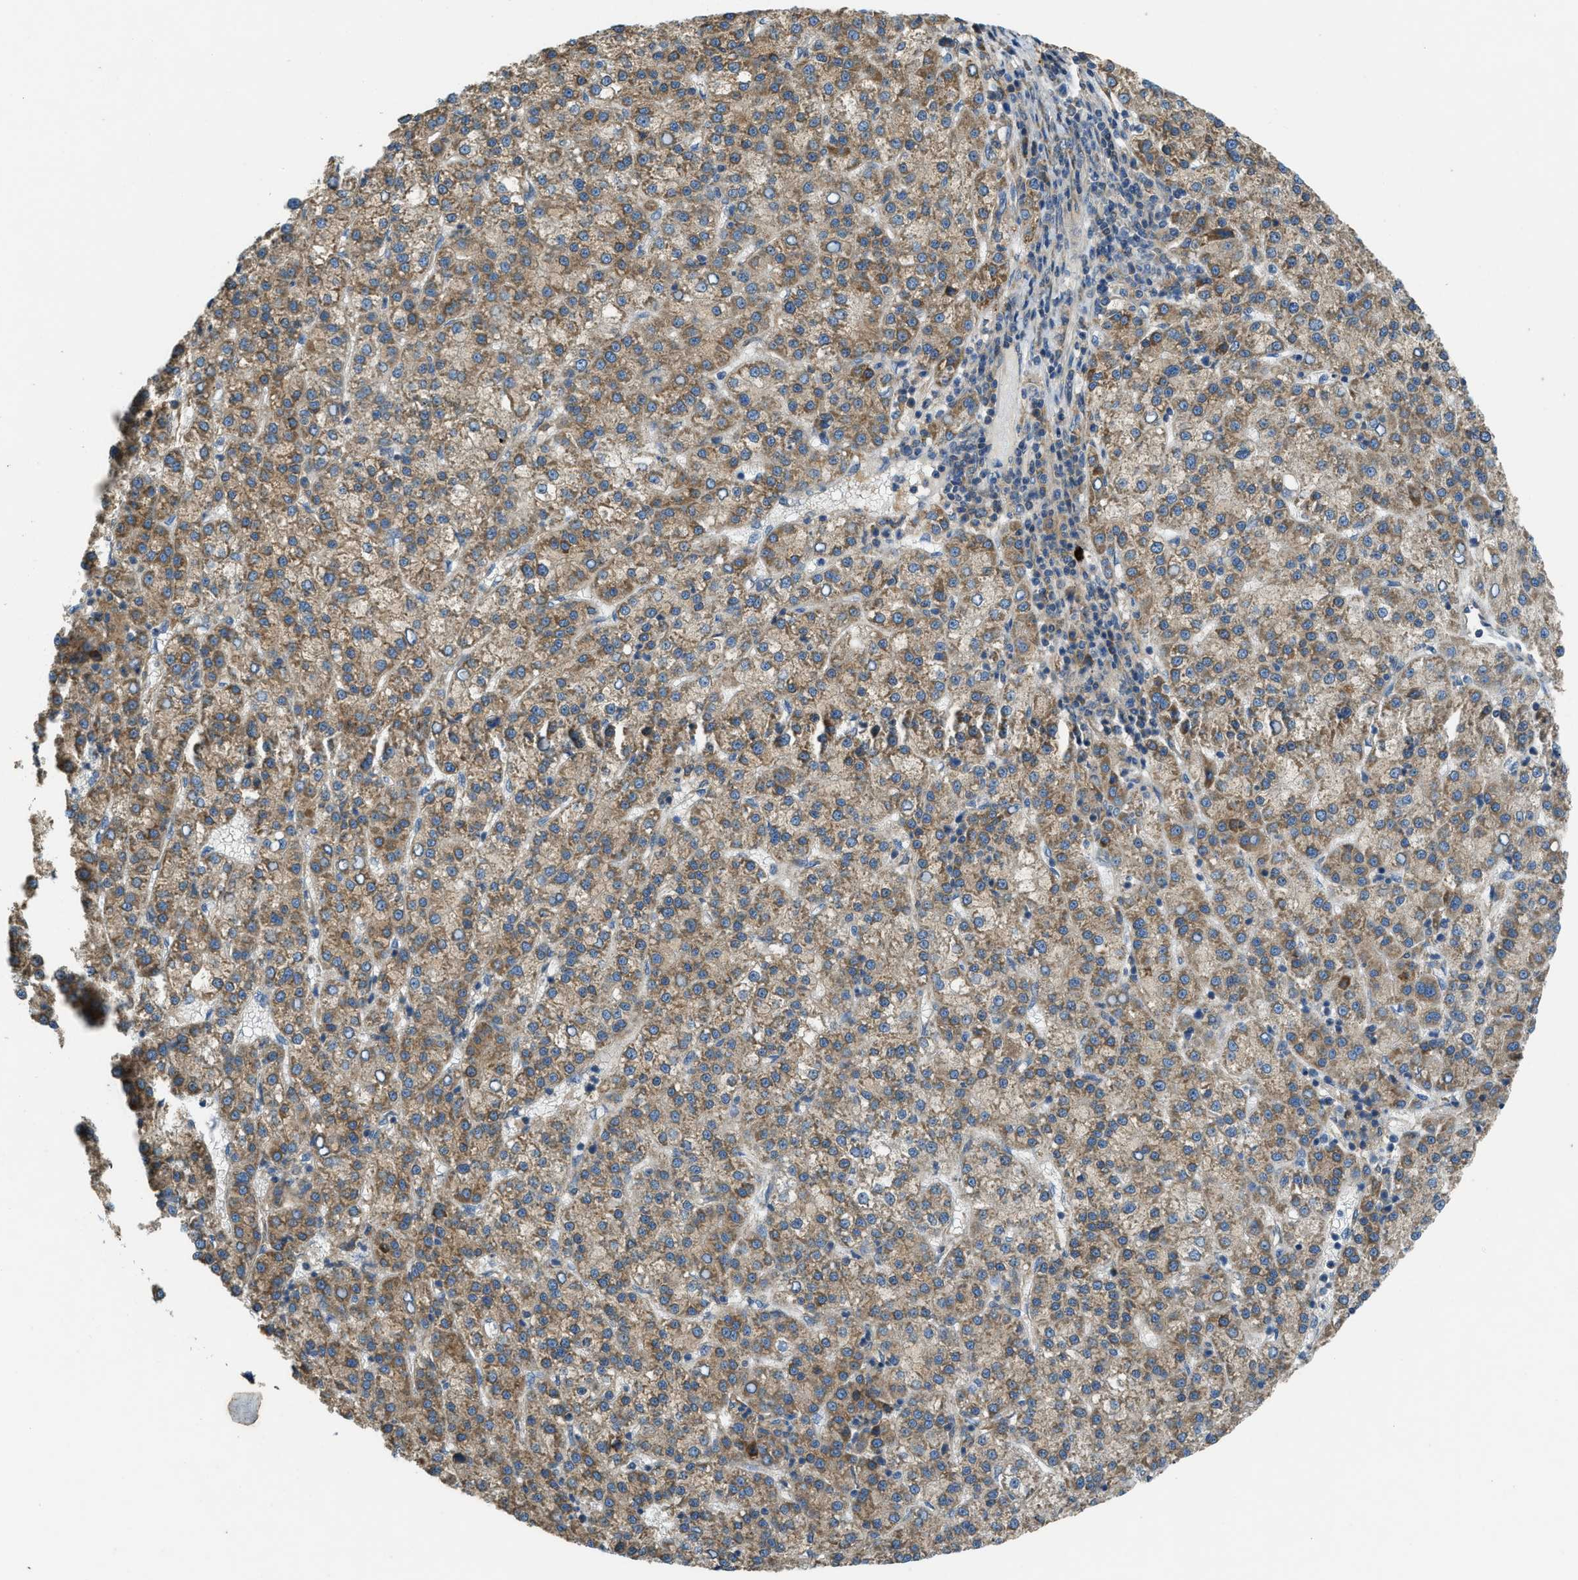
{"staining": {"intensity": "moderate", "quantity": ">75%", "location": "cytoplasmic/membranous"}, "tissue": "liver cancer", "cell_type": "Tumor cells", "image_type": "cancer", "snomed": [{"axis": "morphology", "description": "Carcinoma, Hepatocellular, NOS"}, {"axis": "topography", "description": "Liver"}], "caption": "Hepatocellular carcinoma (liver) stained for a protein (brown) demonstrates moderate cytoplasmic/membranous positive staining in approximately >75% of tumor cells.", "gene": "TMEM68", "patient": {"sex": "female", "age": 58}}